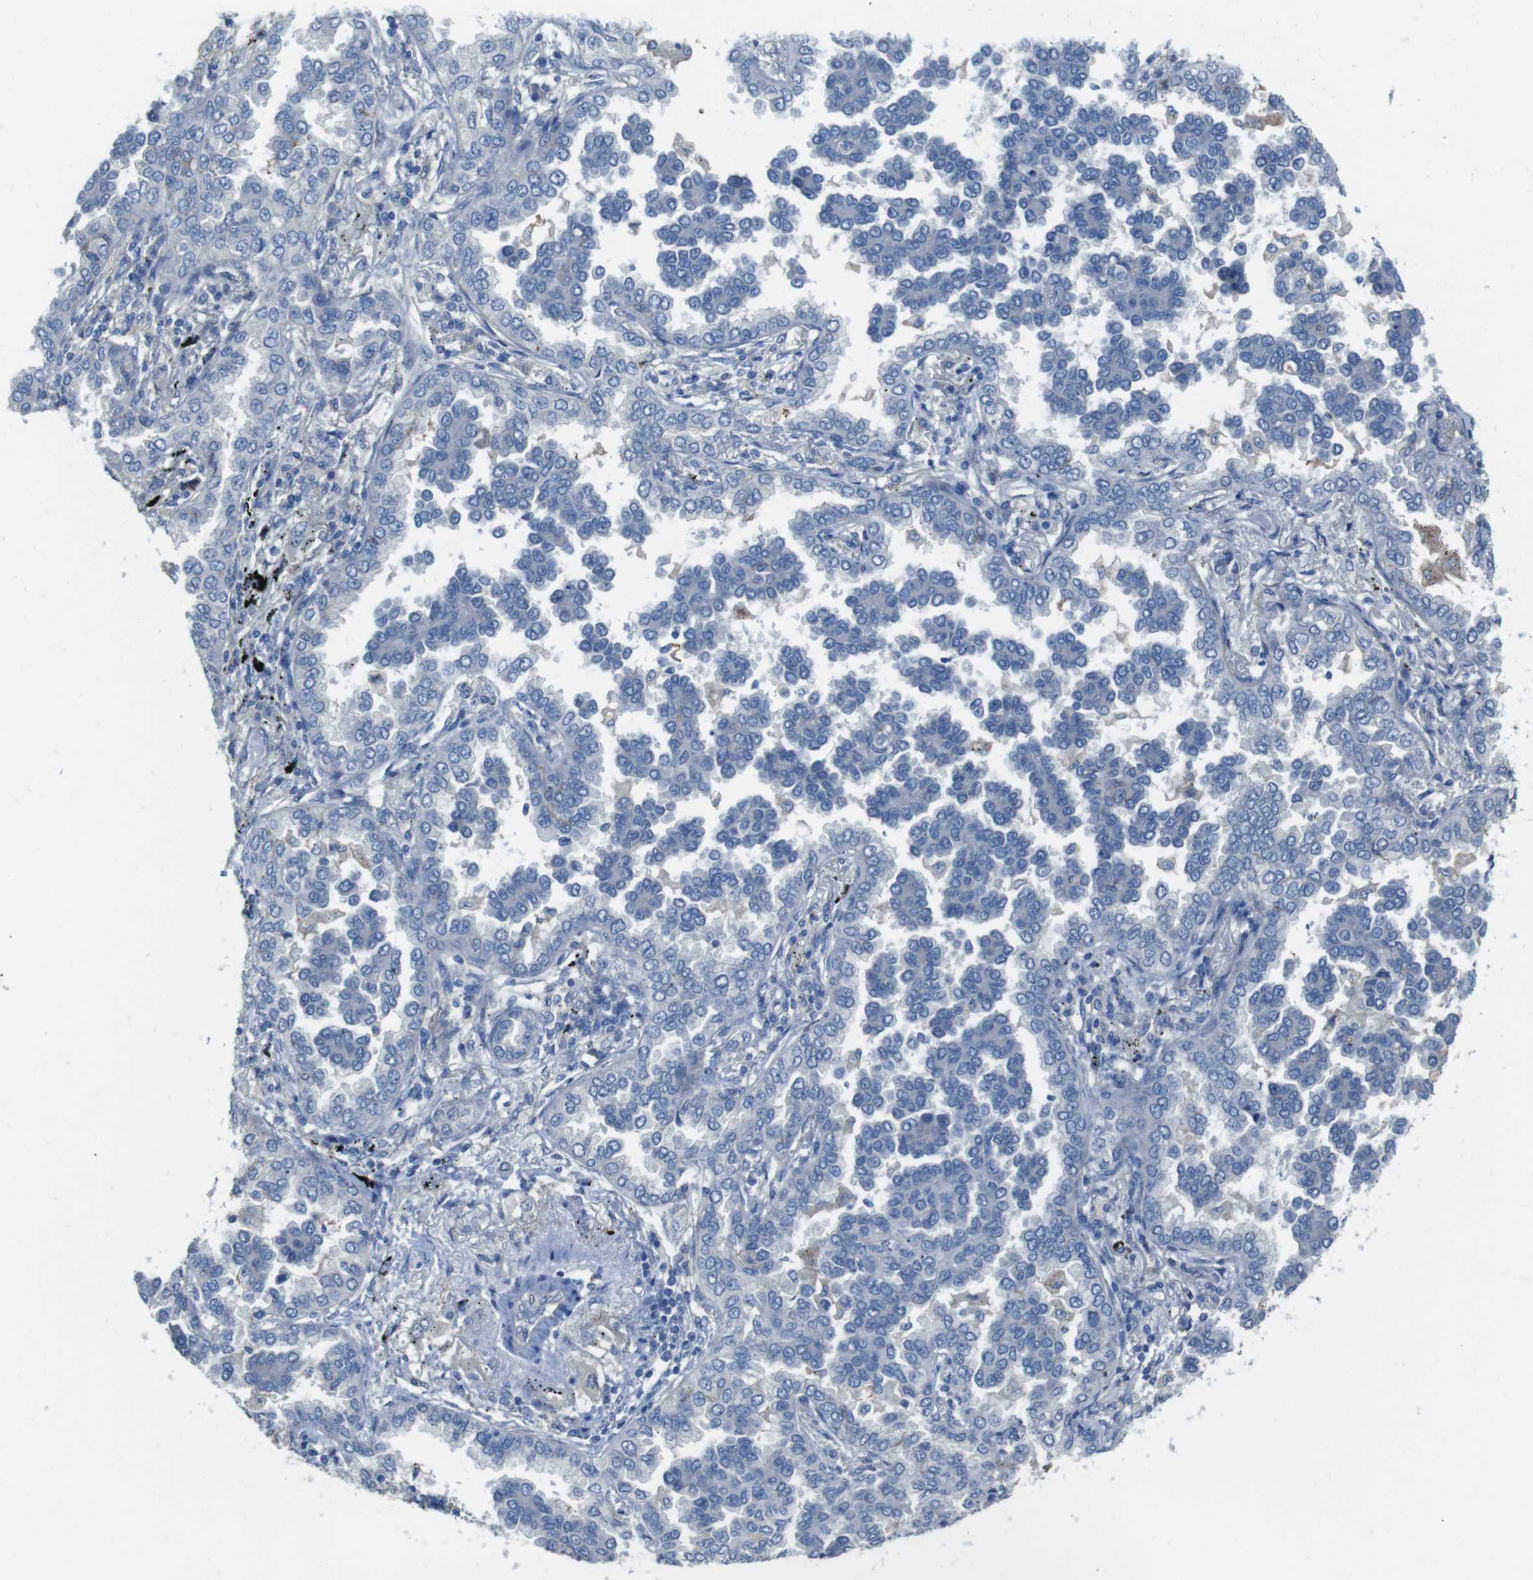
{"staining": {"intensity": "negative", "quantity": "none", "location": "none"}, "tissue": "lung cancer", "cell_type": "Tumor cells", "image_type": "cancer", "snomed": [{"axis": "morphology", "description": "Normal tissue, NOS"}, {"axis": "morphology", "description": "Adenocarcinoma, NOS"}, {"axis": "topography", "description": "Lung"}], "caption": "DAB immunohistochemical staining of human lung cancer reveals no significant positivity in tumor cells. The staining is performed using DAB (3,3'-diaminobenzidine) brown chromogen with nuclei counter-stained in using hematoxylin.", "gene": "CYP2C8", "patient": {"sex": "male", "age": 59}}